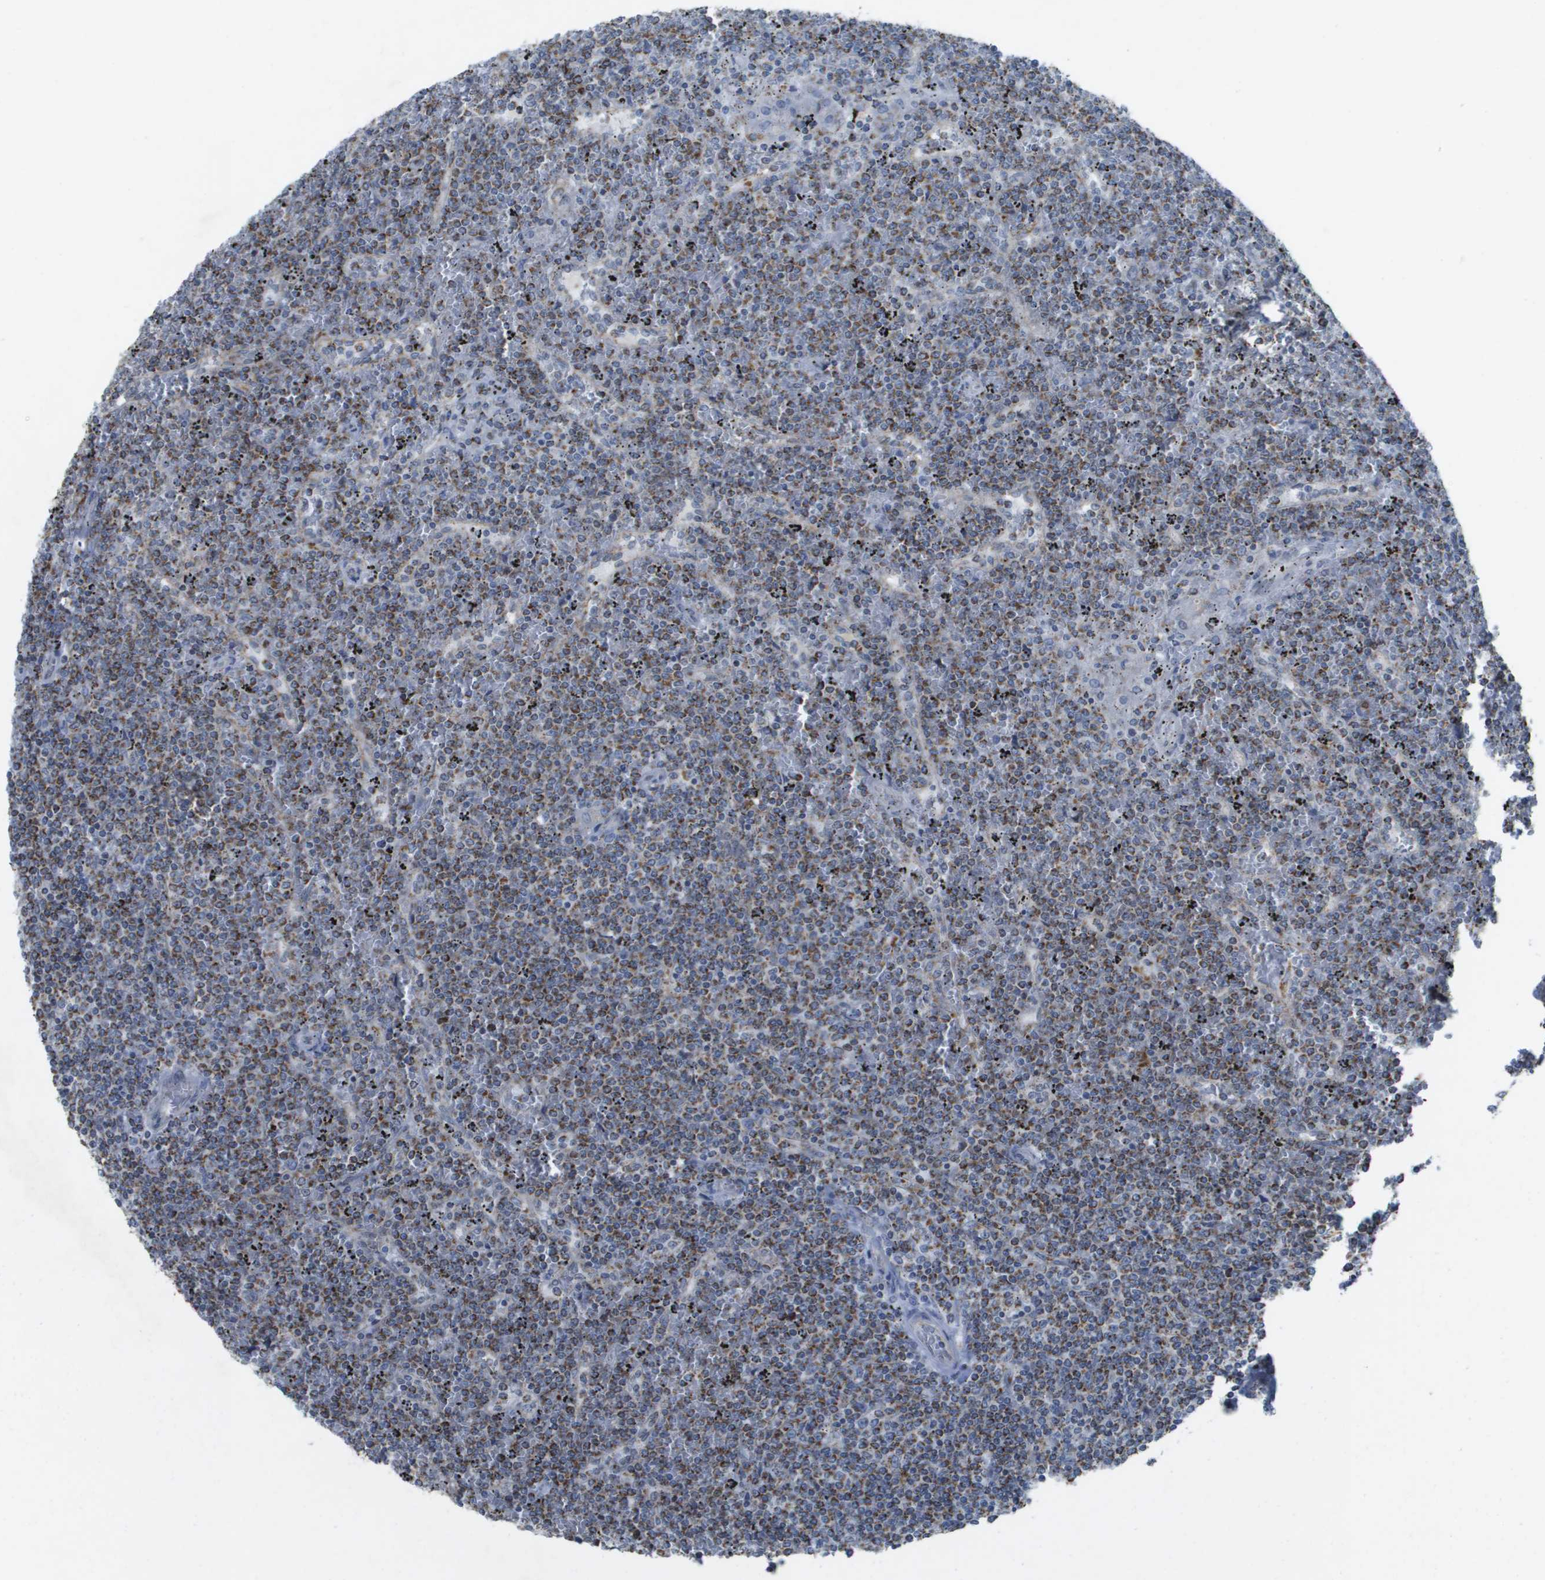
{"staining": {"intensity": "moderate", "quantity": ">75%", "location": "cytoplasmic/membranous"}, "tissue": "lymphoma", "cell_type": "Tumor cells", "image_type": "cancer", "snomed": [{"axis": "morphology", "description": "Malignant lymphoma, non-Hodgkin's type, Low grade"}, {"axis": "topography", "description": "Spleen"}], "caption": "A medium amount of moderate cytoplasmic/membranous positivity is appreciated in approximately >75% of tumor cells in malignant lymphoma, non-Hodgkin's type (low-grade) tissue. The staining is performed using DAB brown chromogen to label protein expression. The nuclei are counter-stained blue using hematoxylin.", "gene": "TMEM223", "patient": {"sex": "female", "age": 19}}